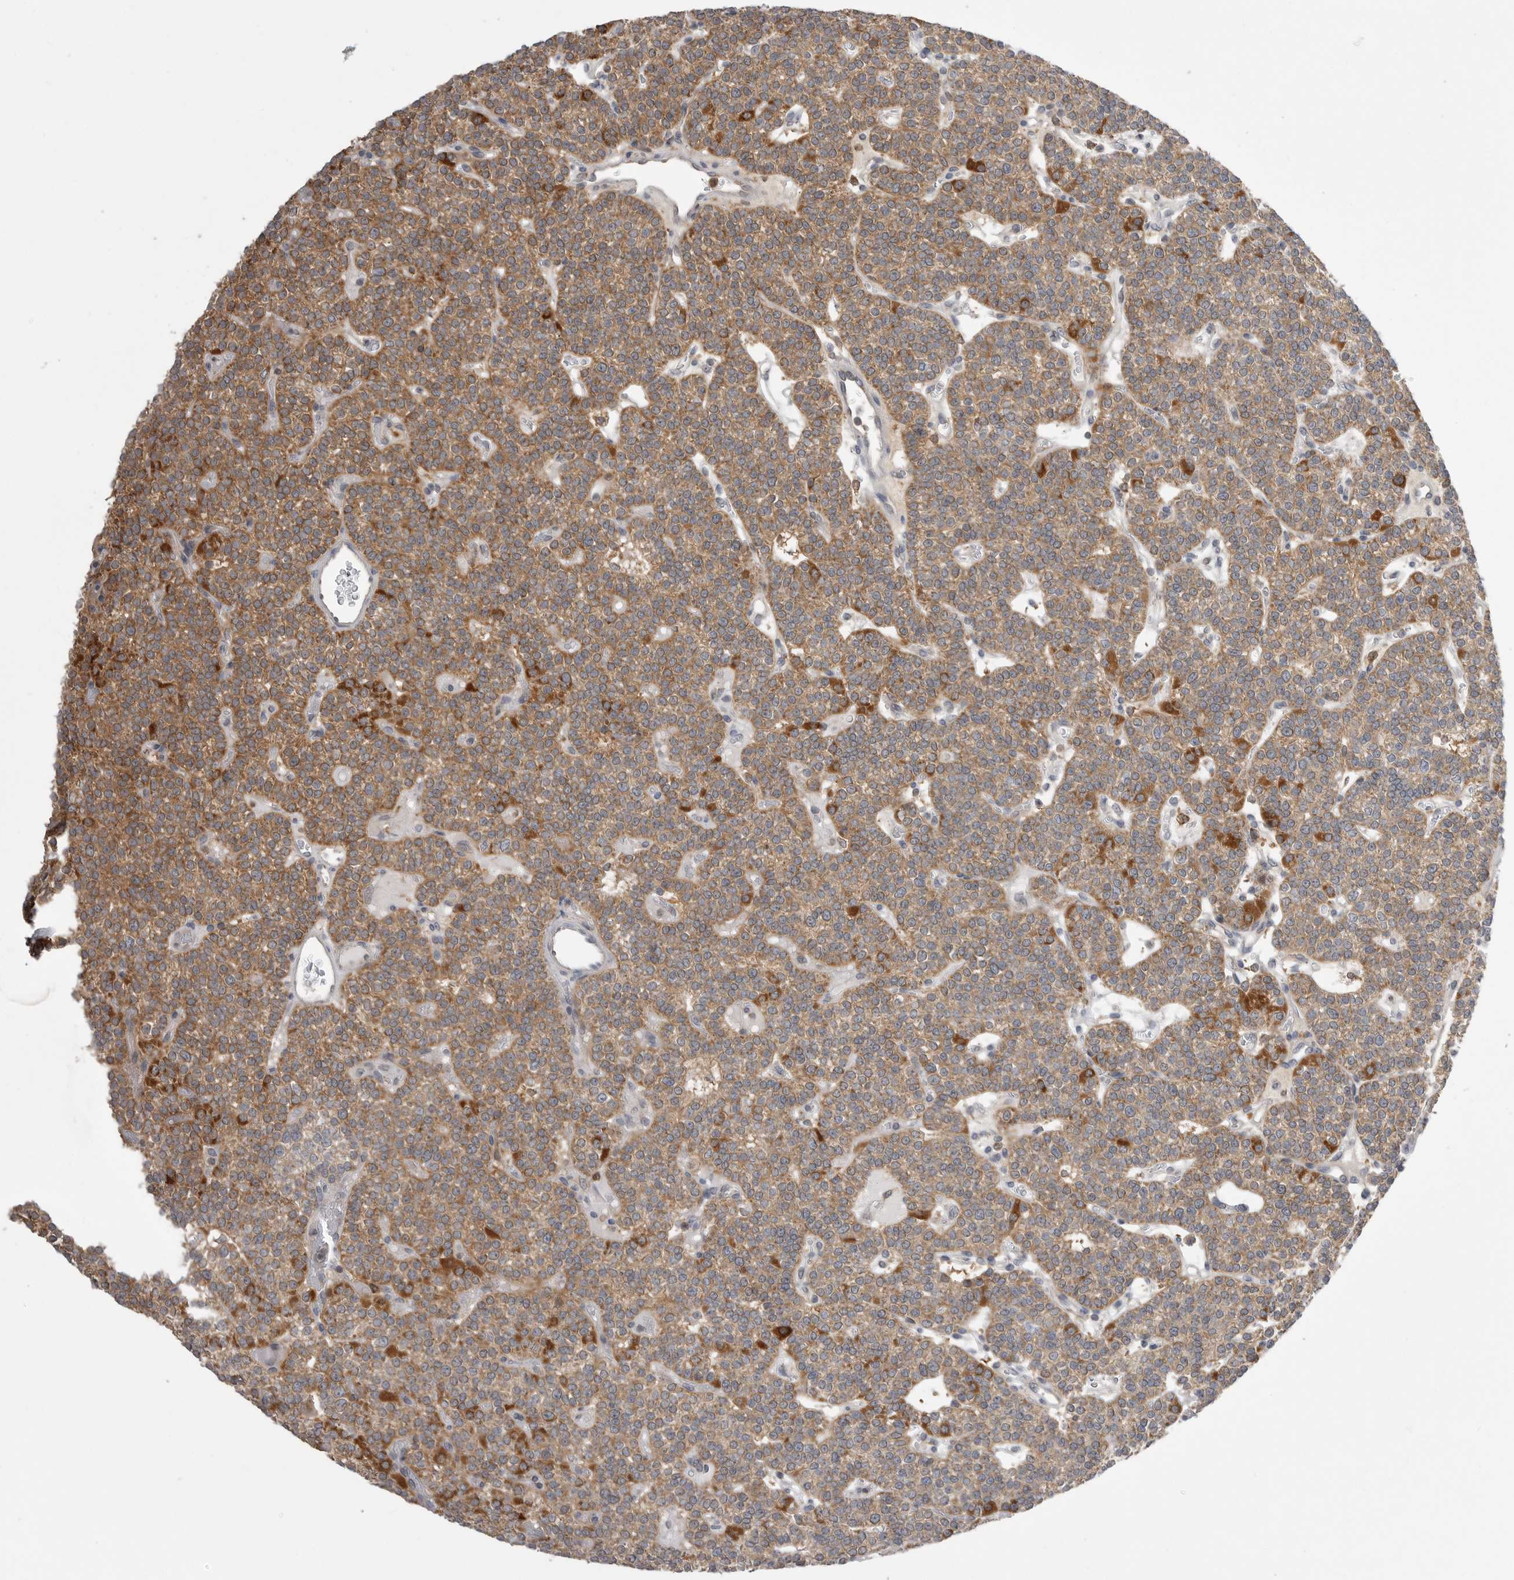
{"staining": {"intensity": "moderate", "quantity": ">75%", "location": "cytoplasmic/membranous"}, "tissue": "parathyroid gland", "cell_type": "Glandular cells", "image_type": "normal", "snomed": [{"axis": "morphology", "description": "Normal tissue, NOS"}, {"axis": "topography", "description": "Parathyroid gland"}], "caption": "Moderate cytoplasmic/membranous staining for a protein is appreciated in approximately >75% of glandular cells of normal parathyroid gland using immunohistochemistry.", "gene": "KYAT3", "patient": {"sex": "male", "age": 83}}